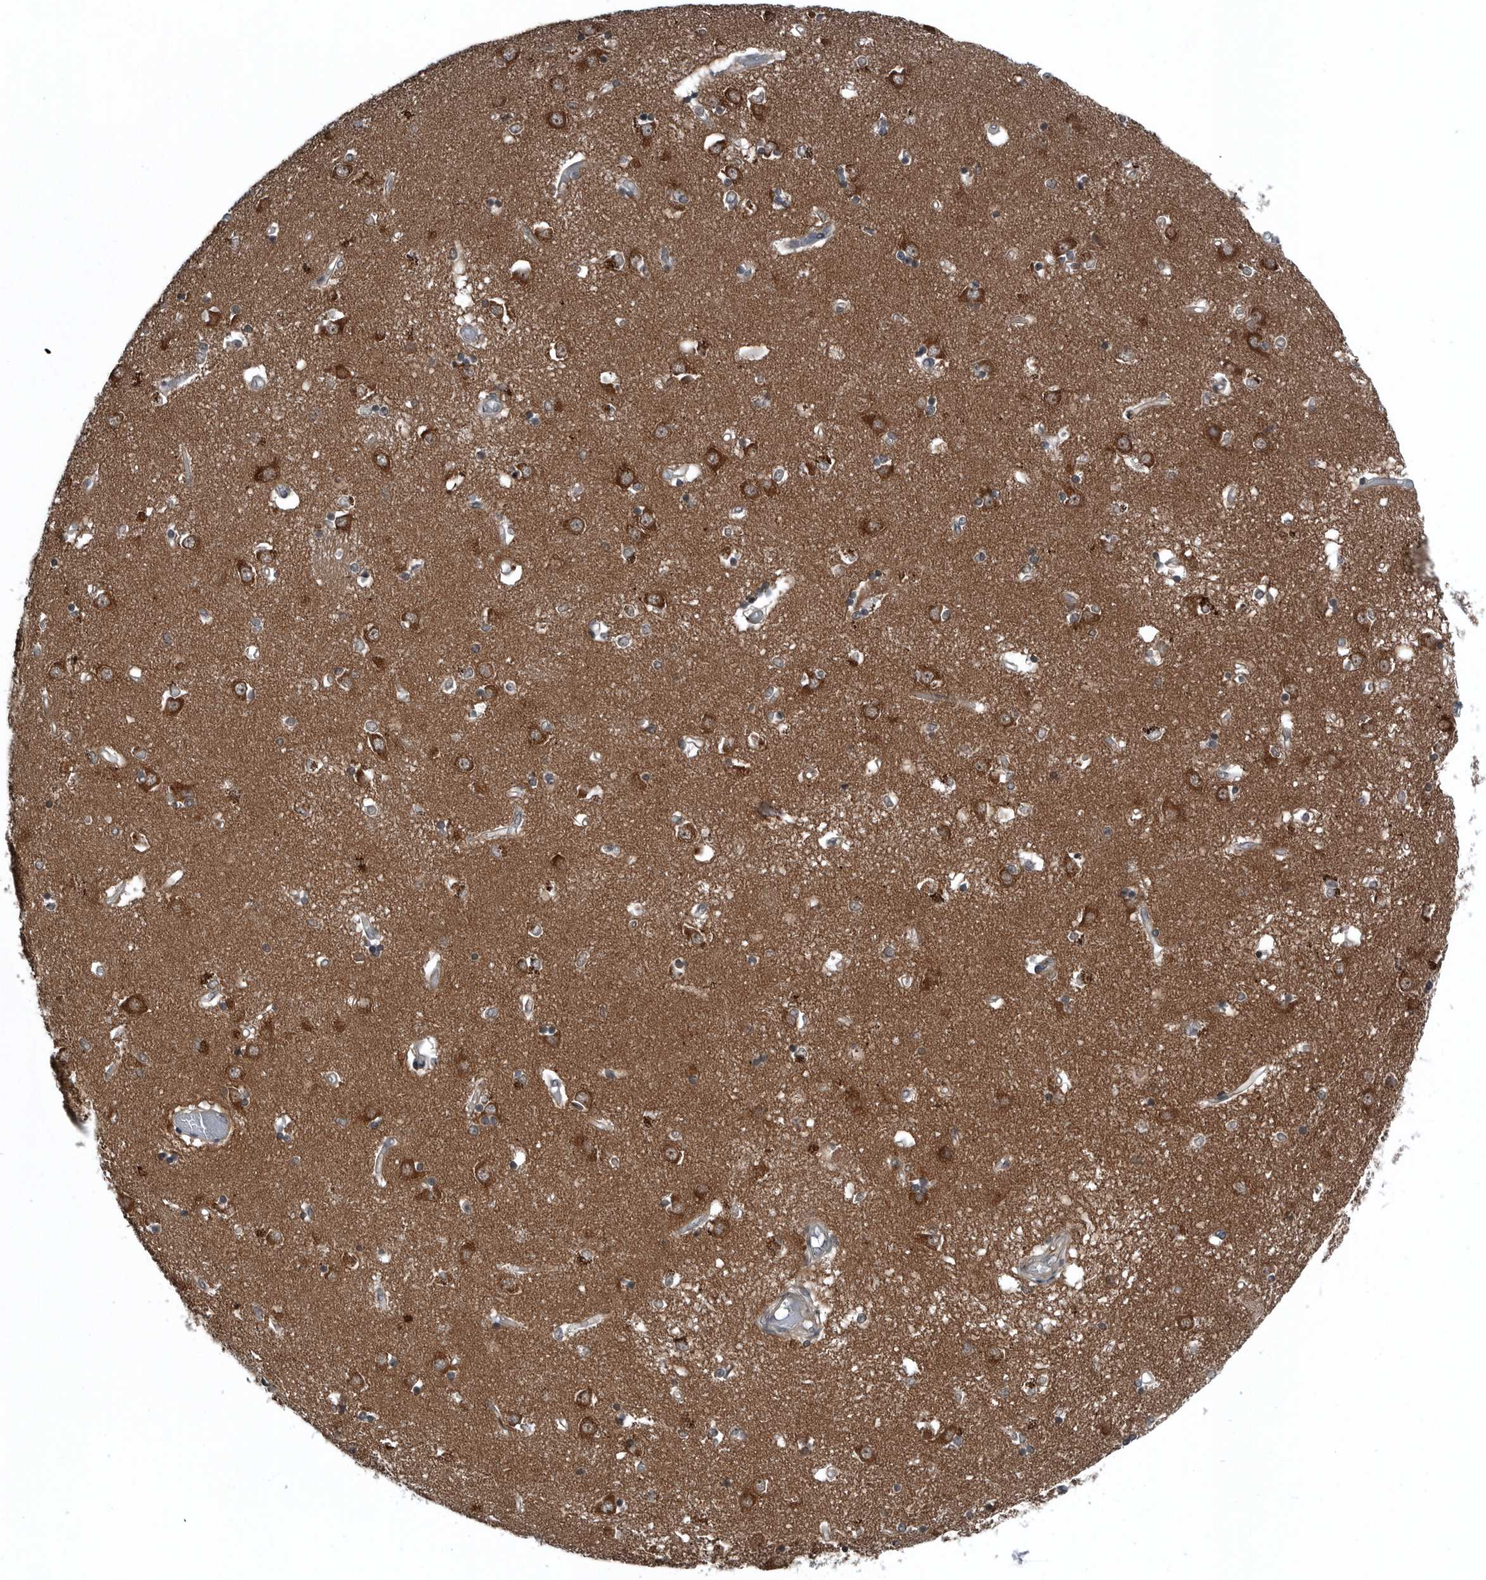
{"staining": {"intensity": "moderate", "quantity": "<25%", "location": "cytoplasmic/membranous"}, "tissue": "caudate", "cell_type": "Glial cells", "image_type": "normal", "snomed": [{"axis": "morphology", "description": "Normal tissue, NOS"}, {"axis": "topography", "description": "Lateral ventricle wall"}], "caption": "This photomicrograph demonstrates immunohistochemistry (IHC) staining of unremarkable human caudate, with low moderate cytoplasmic/membranous staining in about <25% of glial cells.", "gene": "GAK", "patient": {"sex": "male", "age": 45}}